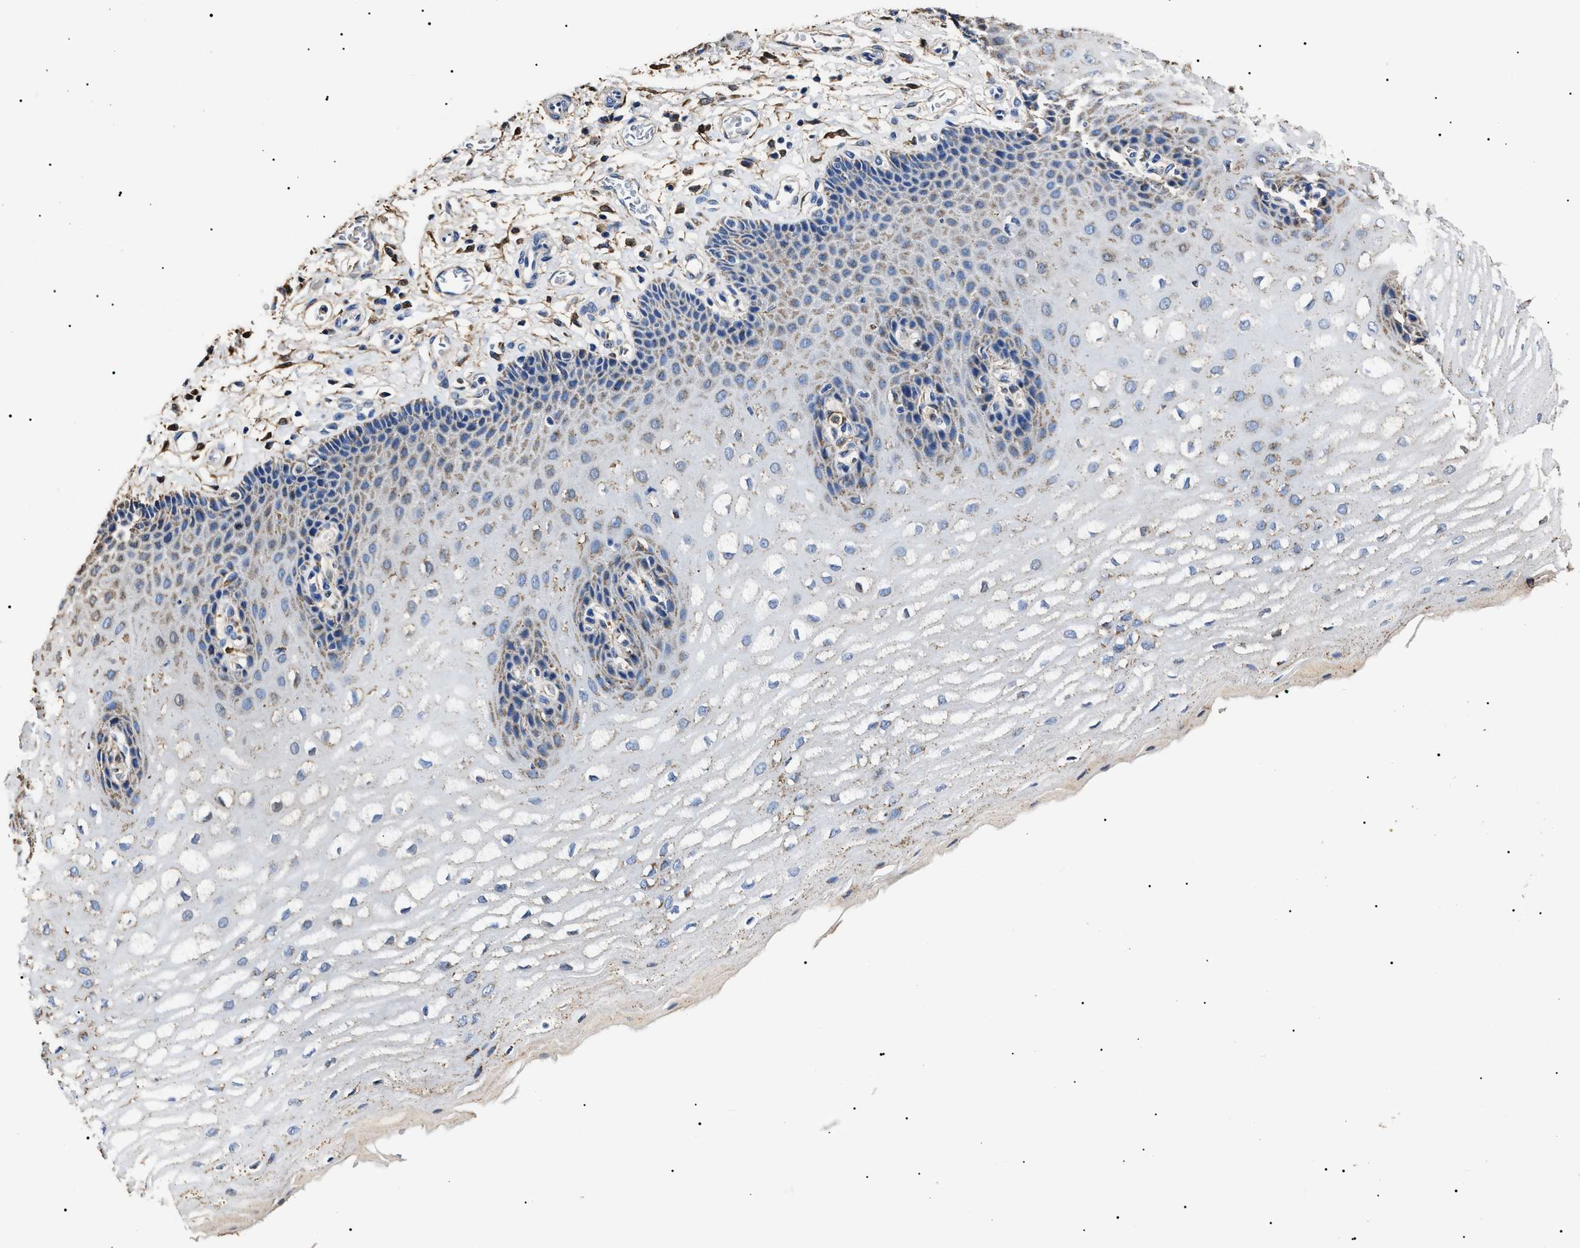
{"staining": {"intensity": "weak", "quantity": "<25%", "location": "cytoplasmic/membranous"}, "tissue": "esophagus", "cell_type": "Squamous epithelial cells", "image_type": "normal", "snomed": [{"axis": "morphology", "description": "Normal tissue, NOS"}, {"axis": "topography", "description": "Esophagus"}], "caption": "Immunohistochemical staining of normal esophagus demonstrates no significant positivity in squamous epithelial cells. Brightfield microscopy of immunohistochemistry stained with DAB (3,3'-diaminobenzidine) (brown) and hematoxylin (blue), captured at high magnification.", "gene": "ALDH1A1", "patient": {"sex": "male", "age": 54}}